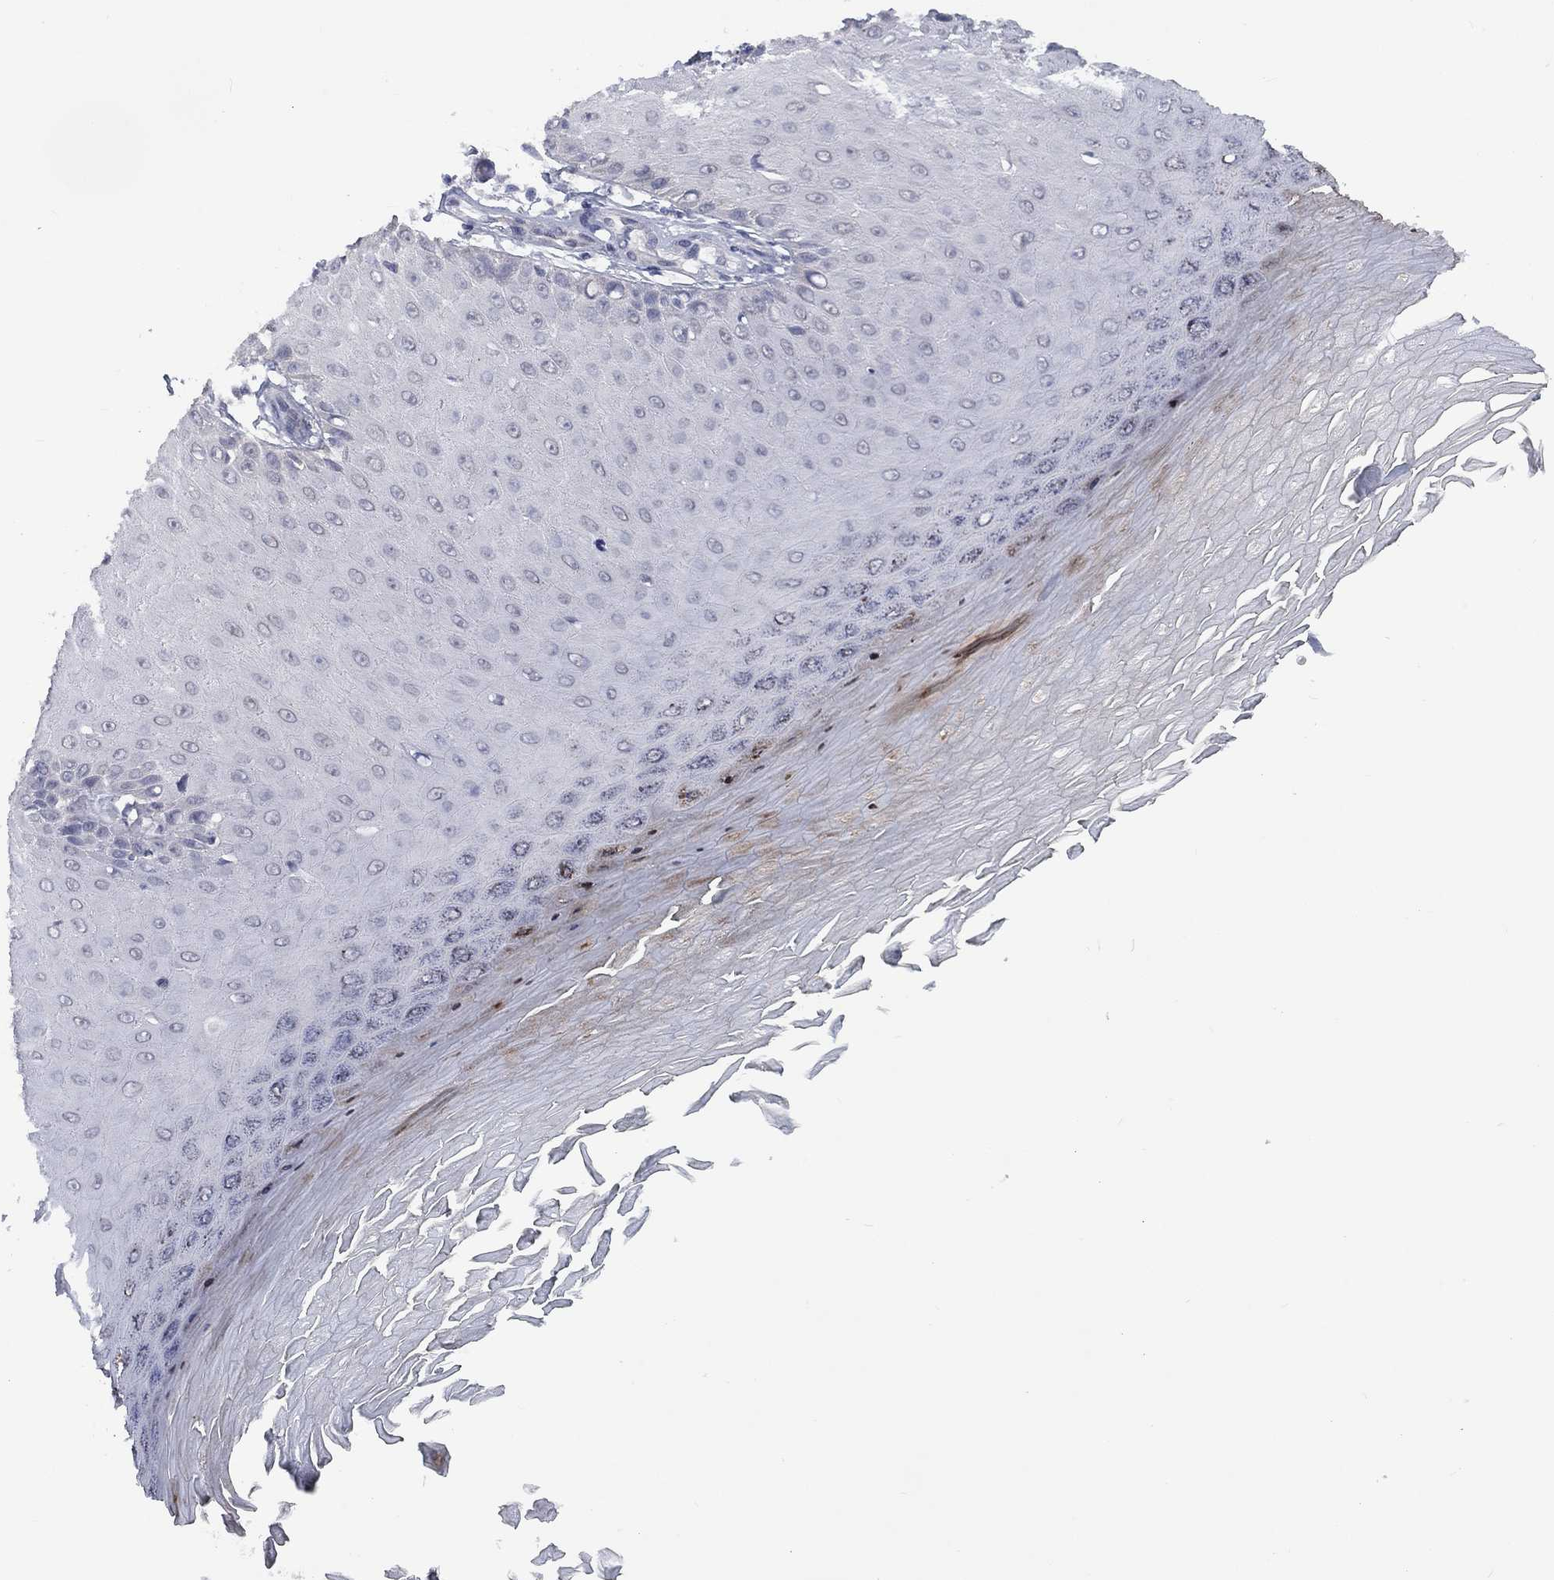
{"staining": {"intensity": "negative", "quantity": "none", "location": "none"}, "tissue": "skin cancer", "cell_type": "Tumor cells", "image_type": "cancer", "snomed": [{"axis": "morphology", "description": "Inflammation, NOS"}, {"axis": "morphology", "description": "Squamous cell carcinoma, NOS"}, {"axis": "topography", "description": "Skin"}], "caption": "Immunohistochemical staining of human squamous cell carcinoma (skin) displays no significant positivity in tumor cells.", "gene": "SPATA33", "patient": {"sex": "male", "age": 70}}